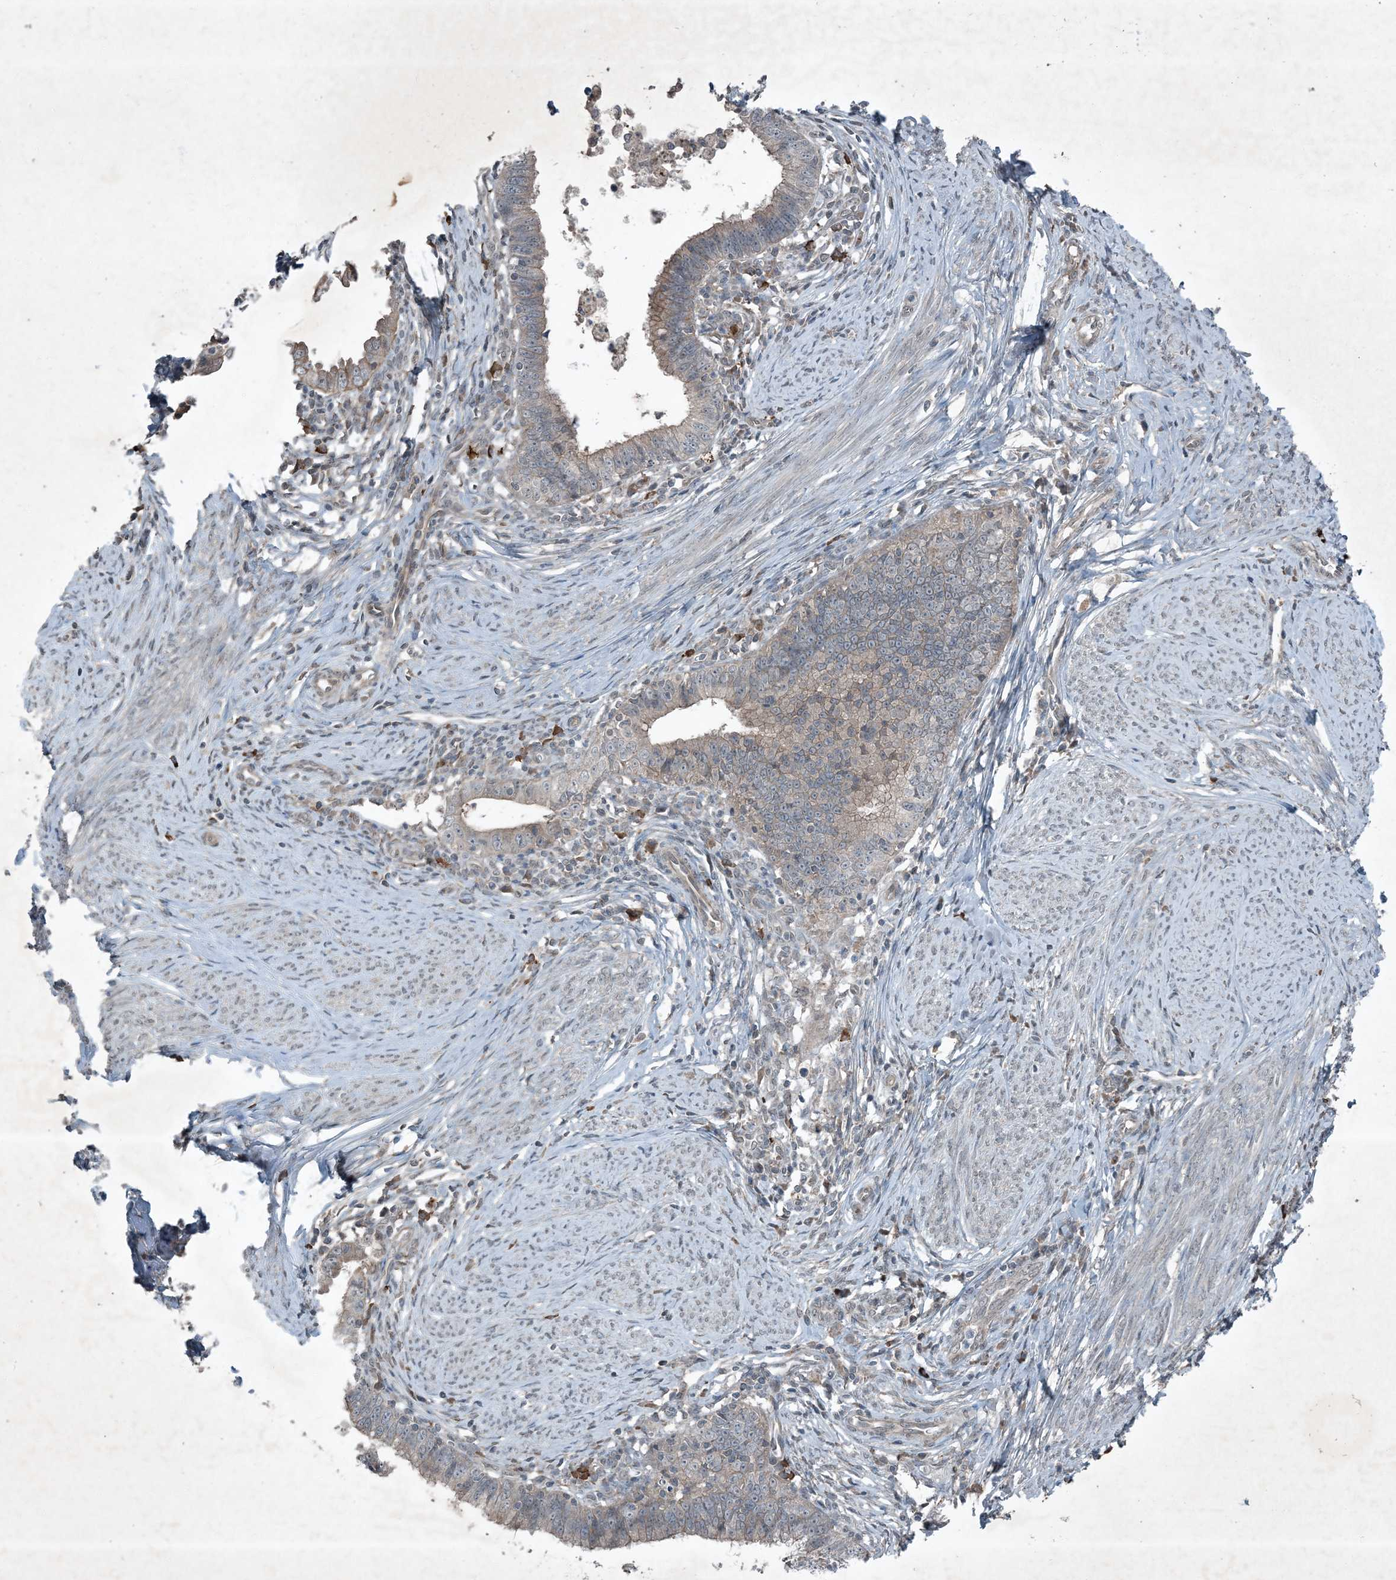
{"staining": {"intensity": "weak", "quantity": "<25%", "location": "cytoplasmic/membranous"}, "tissue": "cervical cancer", "cell_type": "Tumor cells", "image_type": "cancer", "snomed": [{"axis": "morphology", "description": "Adenocarcinoma, NOS"}, {"axis": "topography", "description": "Cervix"}], "caption": "DAB immunohistochemical staining of human adenocarcinoma (cervical) exhibits no significant expression in tumor cells.", "gene": "MDN1", "patient": {"sex": "female", "age": 36}}